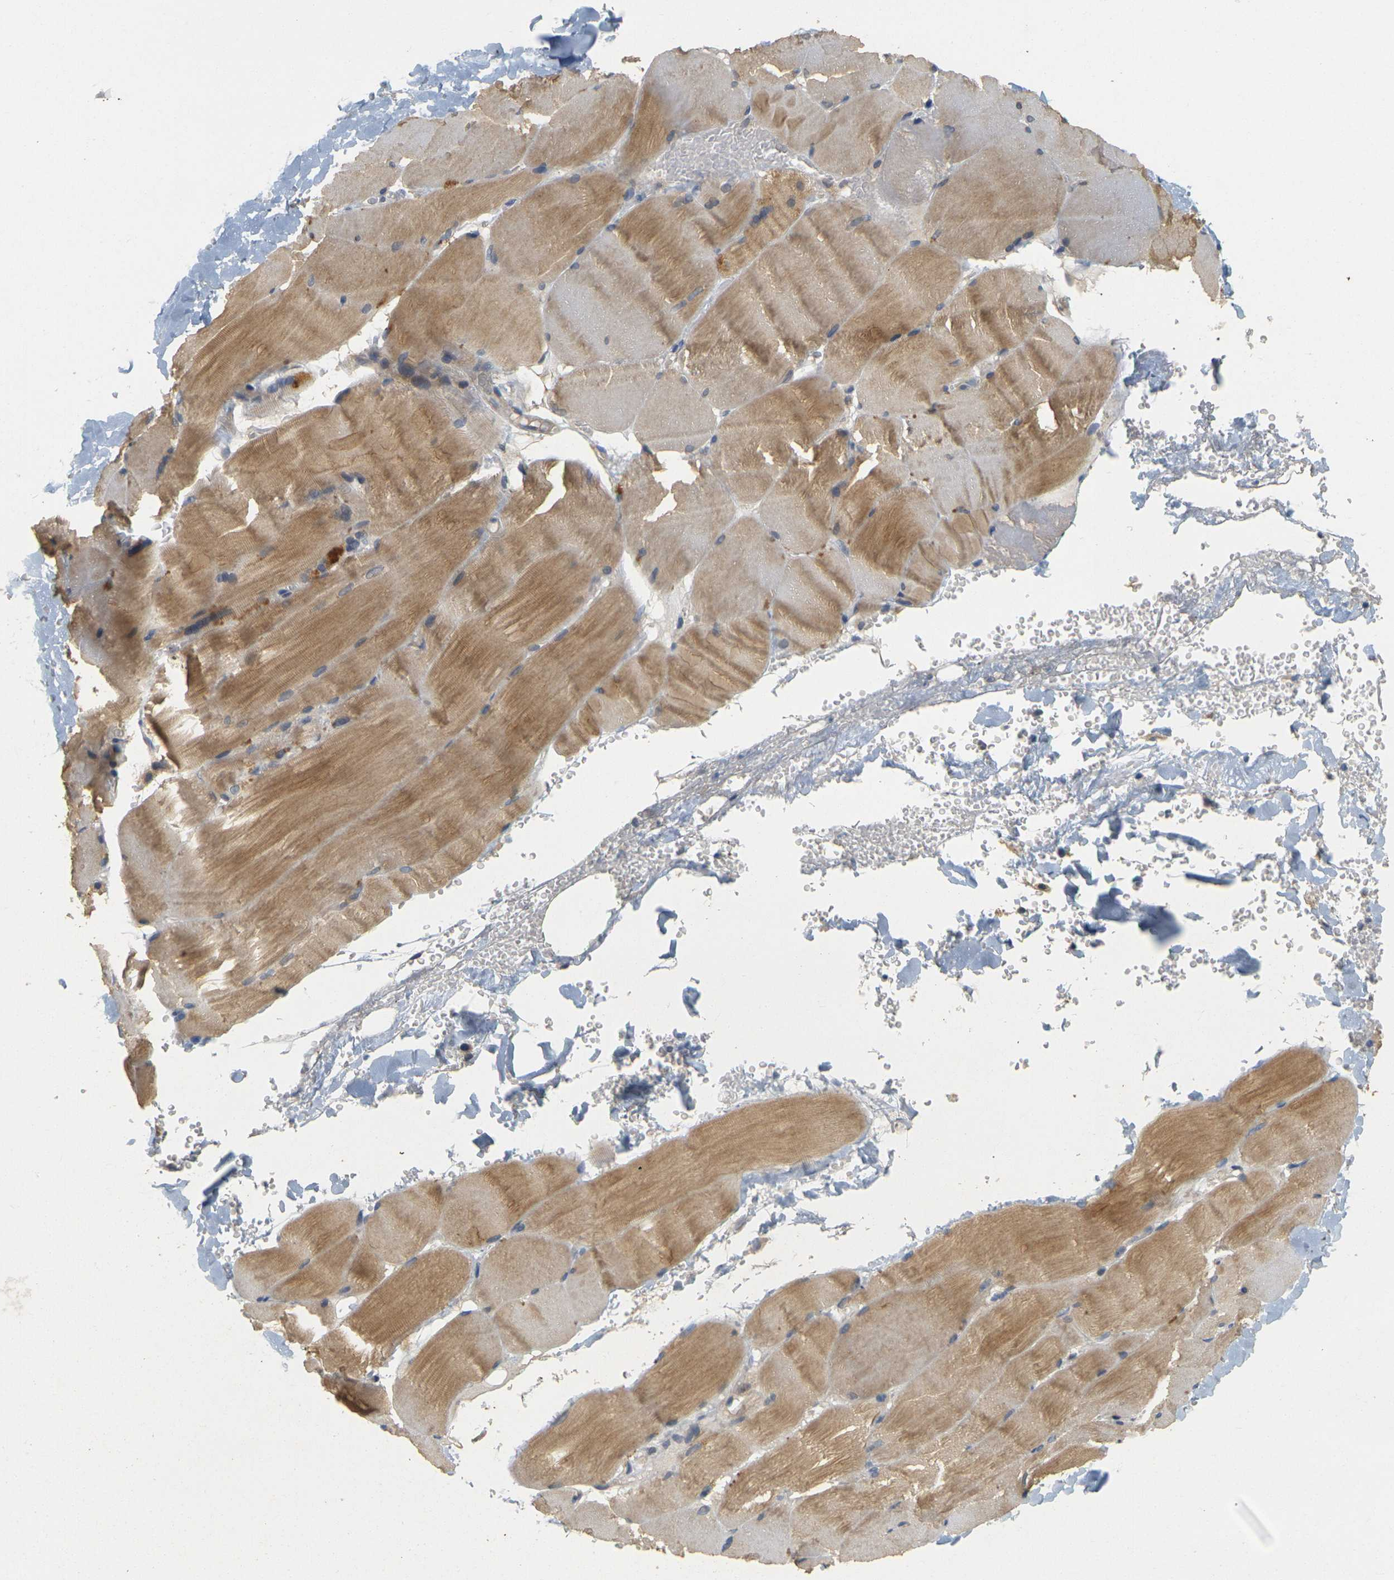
{"staining": {"intensity": "moderate", "quantity": ">75%", "location": "cytoplasmic/membranous"}, "tissue": "skeletal muscle", "cell_type": "Myocytes", "image_type": "normal", "snomed": [{"axis": "morphology", "description": "Normal tissue, NOS"}, {"axis": "topography", "description": "Skin"}, {"axis": "topography", "description": "Skeletal muscle"}], "caption": "Immunohistochemistry (IHC) photomicrograph of benign human skeletal muscle stained for a protein (brown), which demonstrates medium levels of moderate cytoplasmic/membranous expression in about >75% of myocytes.", "gene": "GDAP1", "patient": {"sex": "male", "age": 83}}